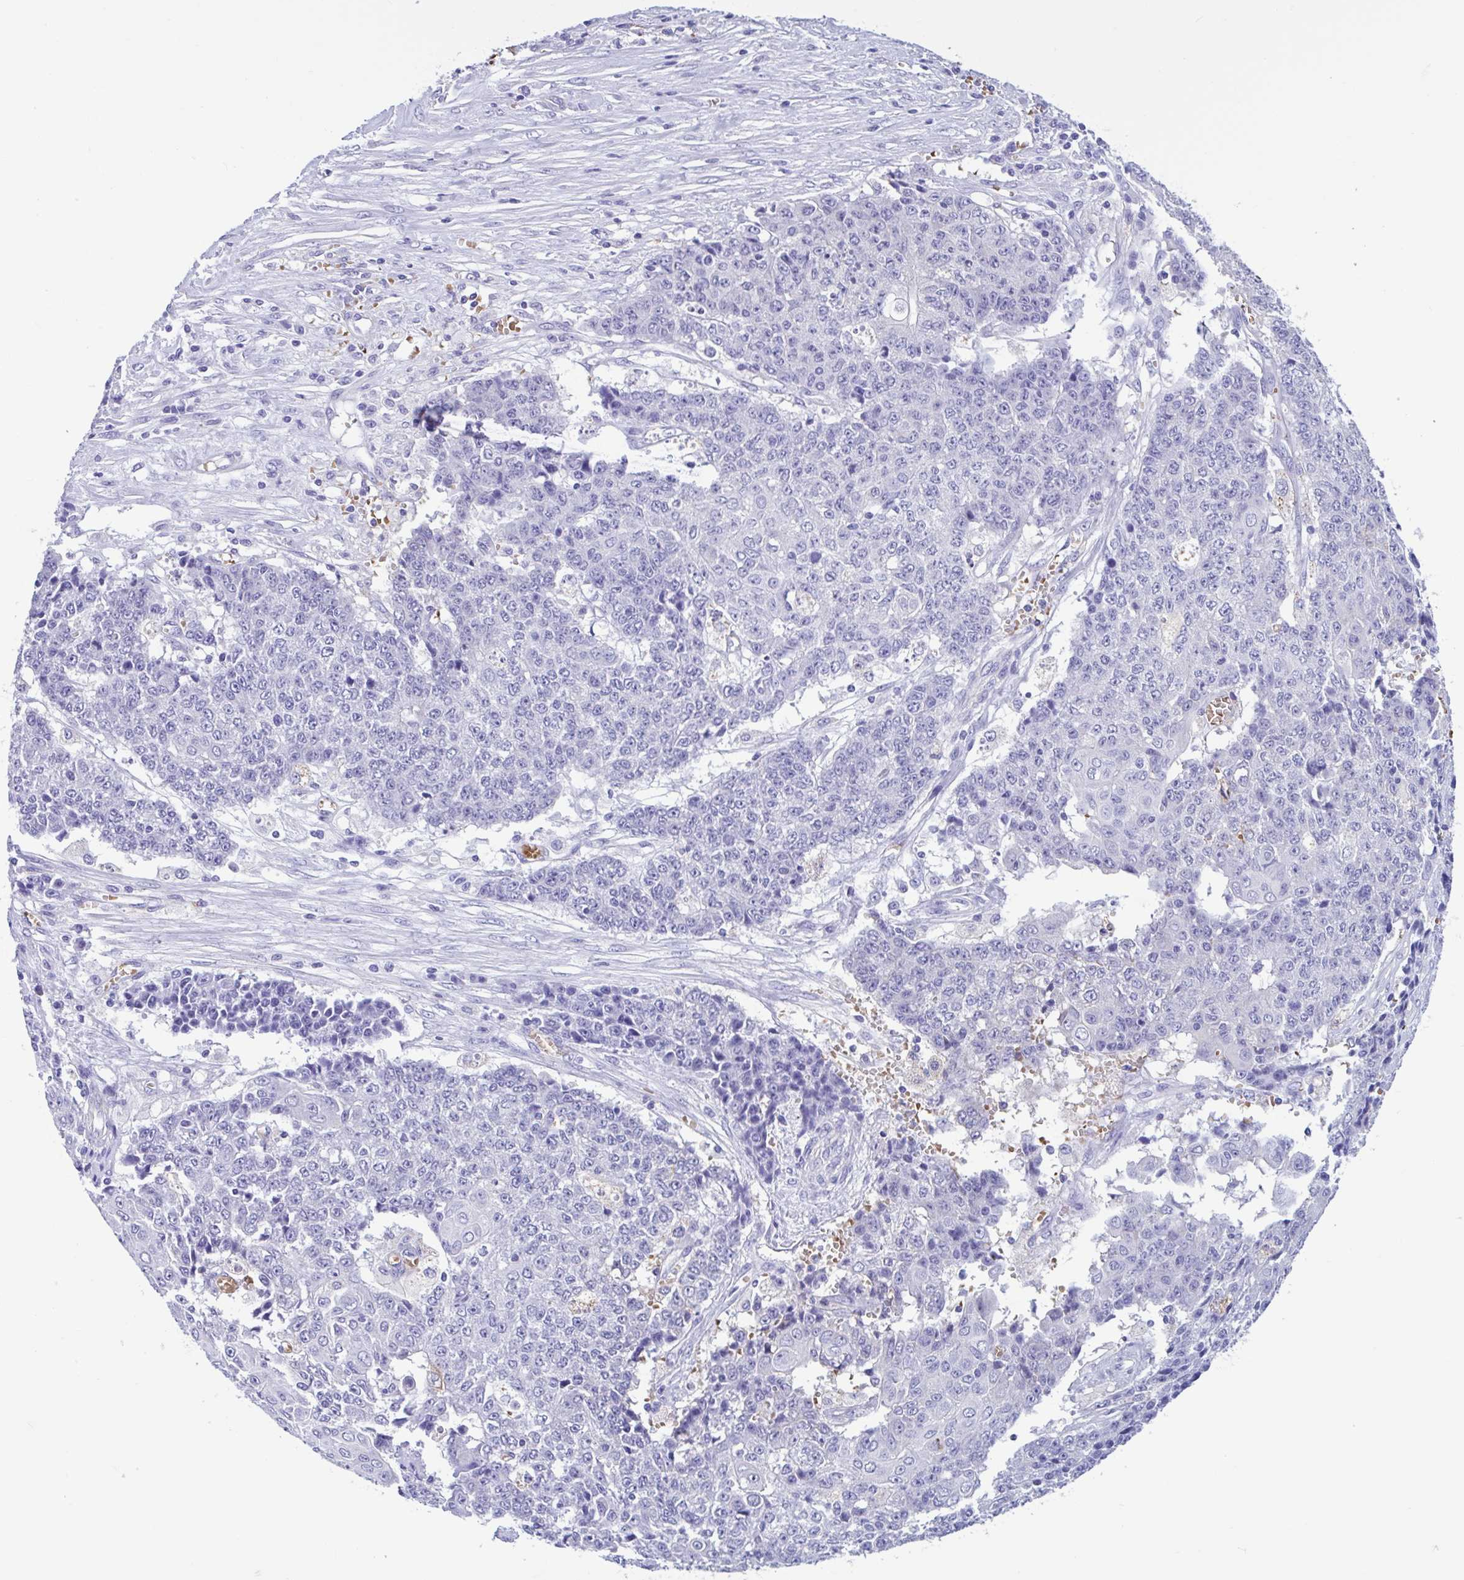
{"staining": {"intensity": "negative", "quantity": "none", "location": "none"}, "tissue": "ovarian cancer", "cell_type": "Tumor cells", "image_type": "cancer", "snomed": [{"axis": "morphology", "description": "Carcinoma, endometroid"}, {"axis": "topography", "description": "Ovary"}], "caption": "DAB (3,3'-diaminobenzidine) immunohistochemical staining of ovarian cancer reveals no significant positivity in tumor cells. (DAB (3,3'-diaminobenzidine) immunohistochemistry (IHC), high magnification).", "gene": "TMEM79", "patient": {"sex": "female", "age": 42}}